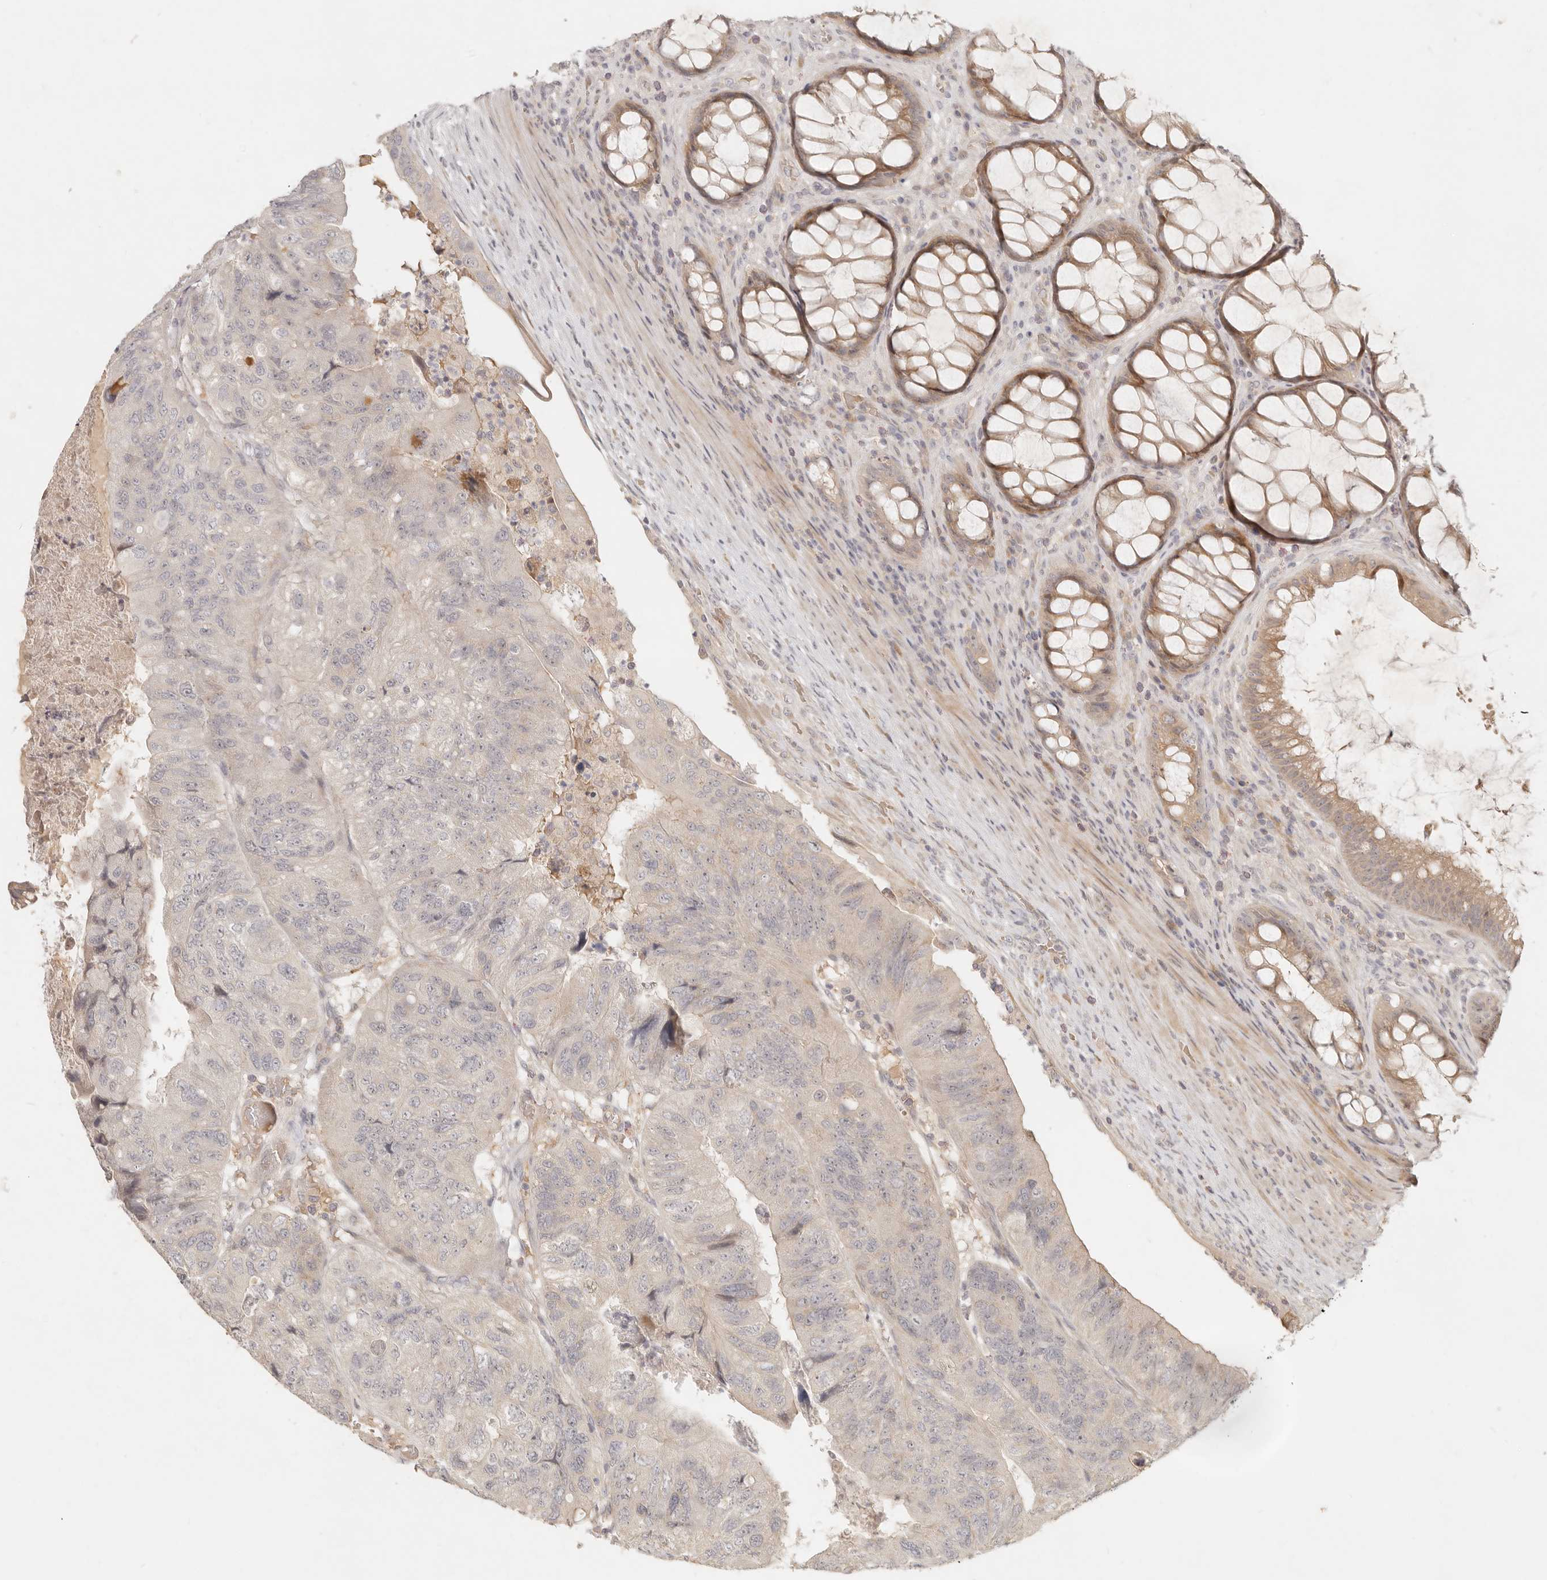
{"staining": {"intensity": "negative", "quantity": "none", "location": "none"}, "tissue": "colorectal cancer", "cell_type": "Tumor cells", "image_type": "cancer", "snomed": [{"axis": "morphology", "description": "Adenocarcinoma, NOS"}, {"axis": "topography", "description": "Rectum"}], "caption": "Tumor cells are negative for brown protein staining in adenocarcinoma (colorectal).", "gene": "UBXN11", "patient": {"sex": "male", "age": 63}}